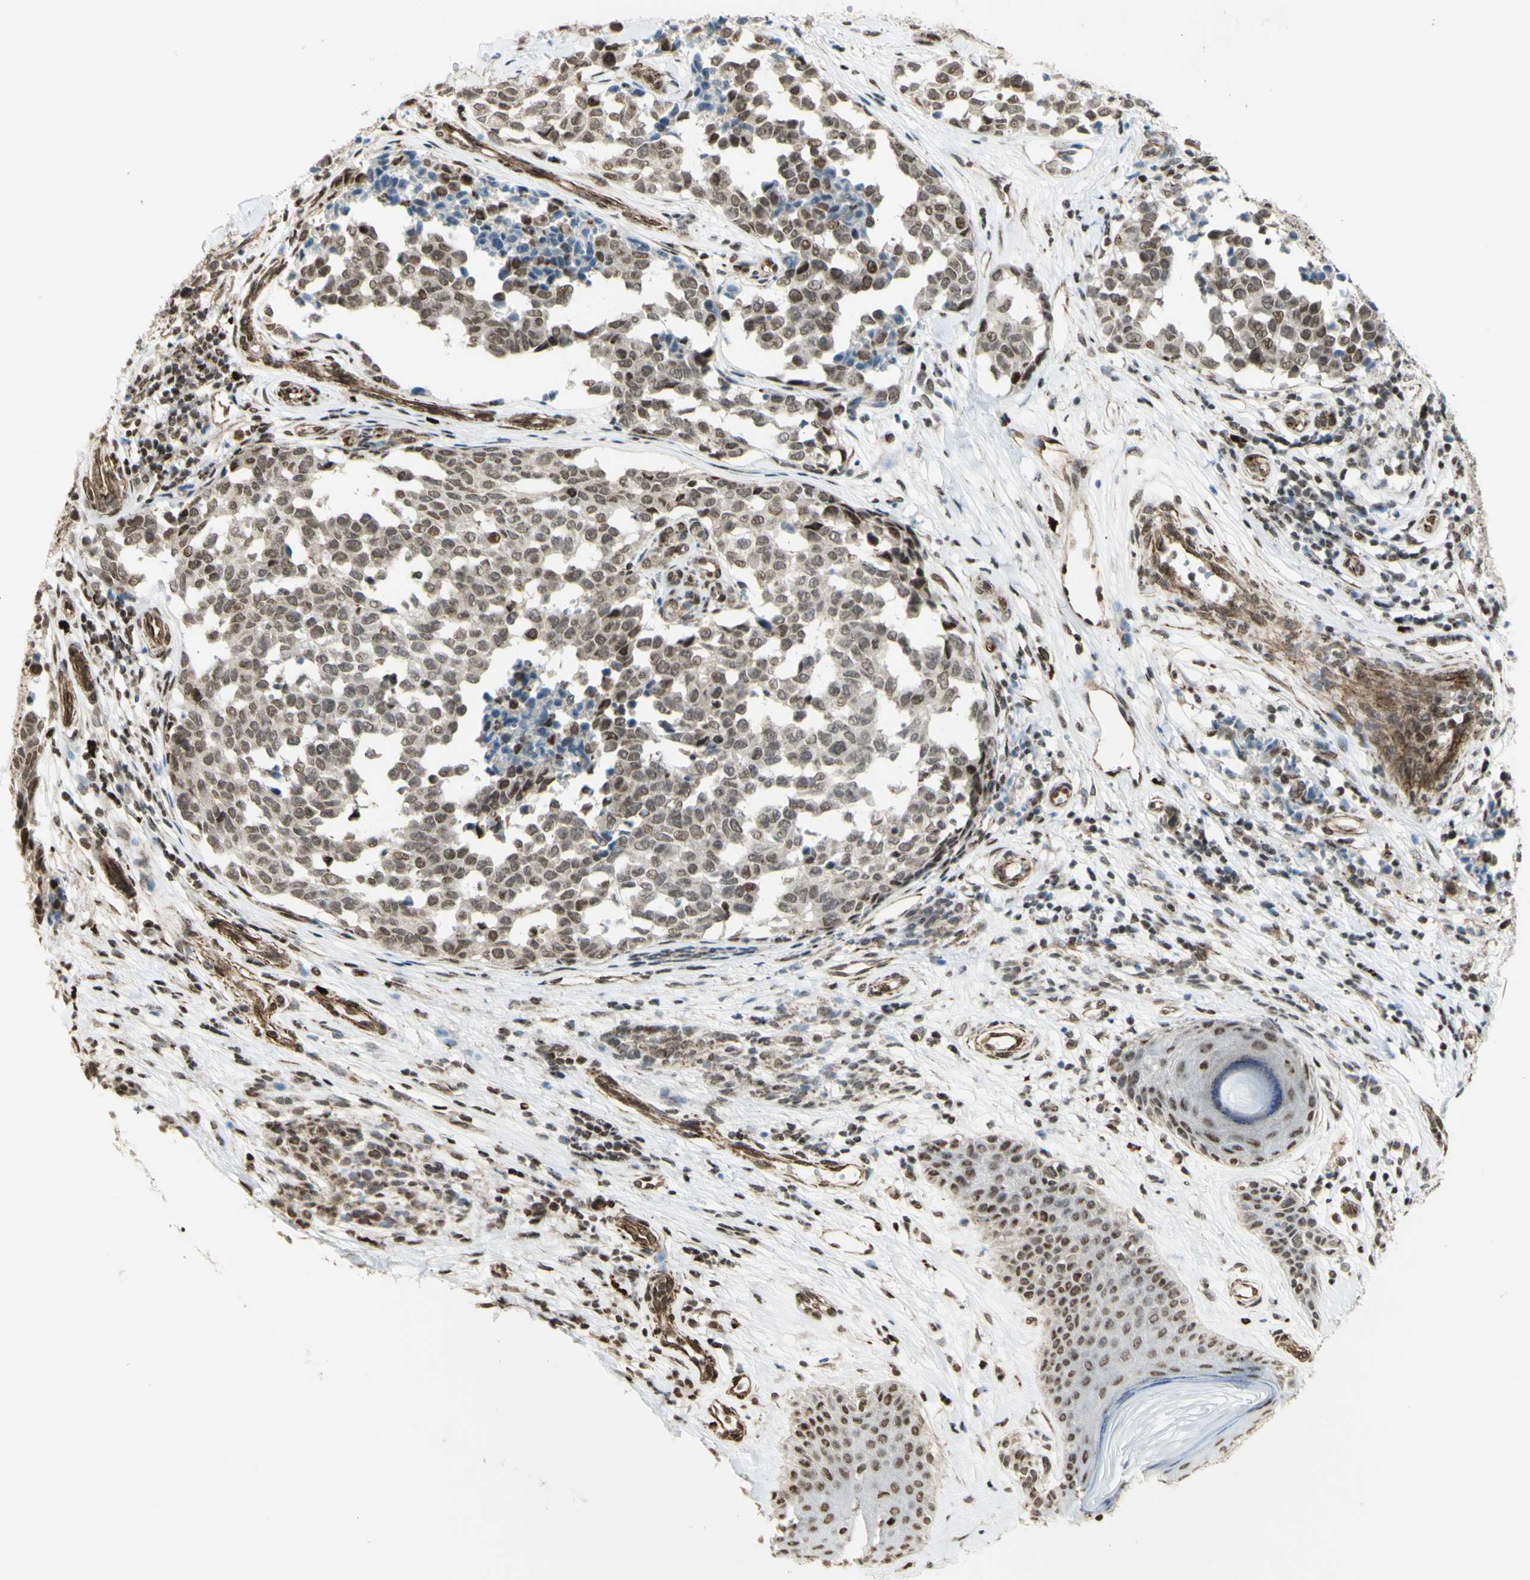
{"staining": {"intensity": "moderate", "quantity": "25%-75%", "location": "nuclear"}, "tissue": "melanoma", "cell_type": "Tumor cells", "image_type": "cancer", "snomed": [{"axis": "morphology", "description": "Malignant melanoma, NOS"}, {"axis": "topography", "description": "Skin"}], "caption": "An immunohistochemistry (IHC) image of tumor tissue is shown. Protein staining in brown highlights moderate nuclear positivity in malignant melanoma within tumor cells.", "gene": "ZMYM6", "patient": {"sex": "female", "age": 64}}